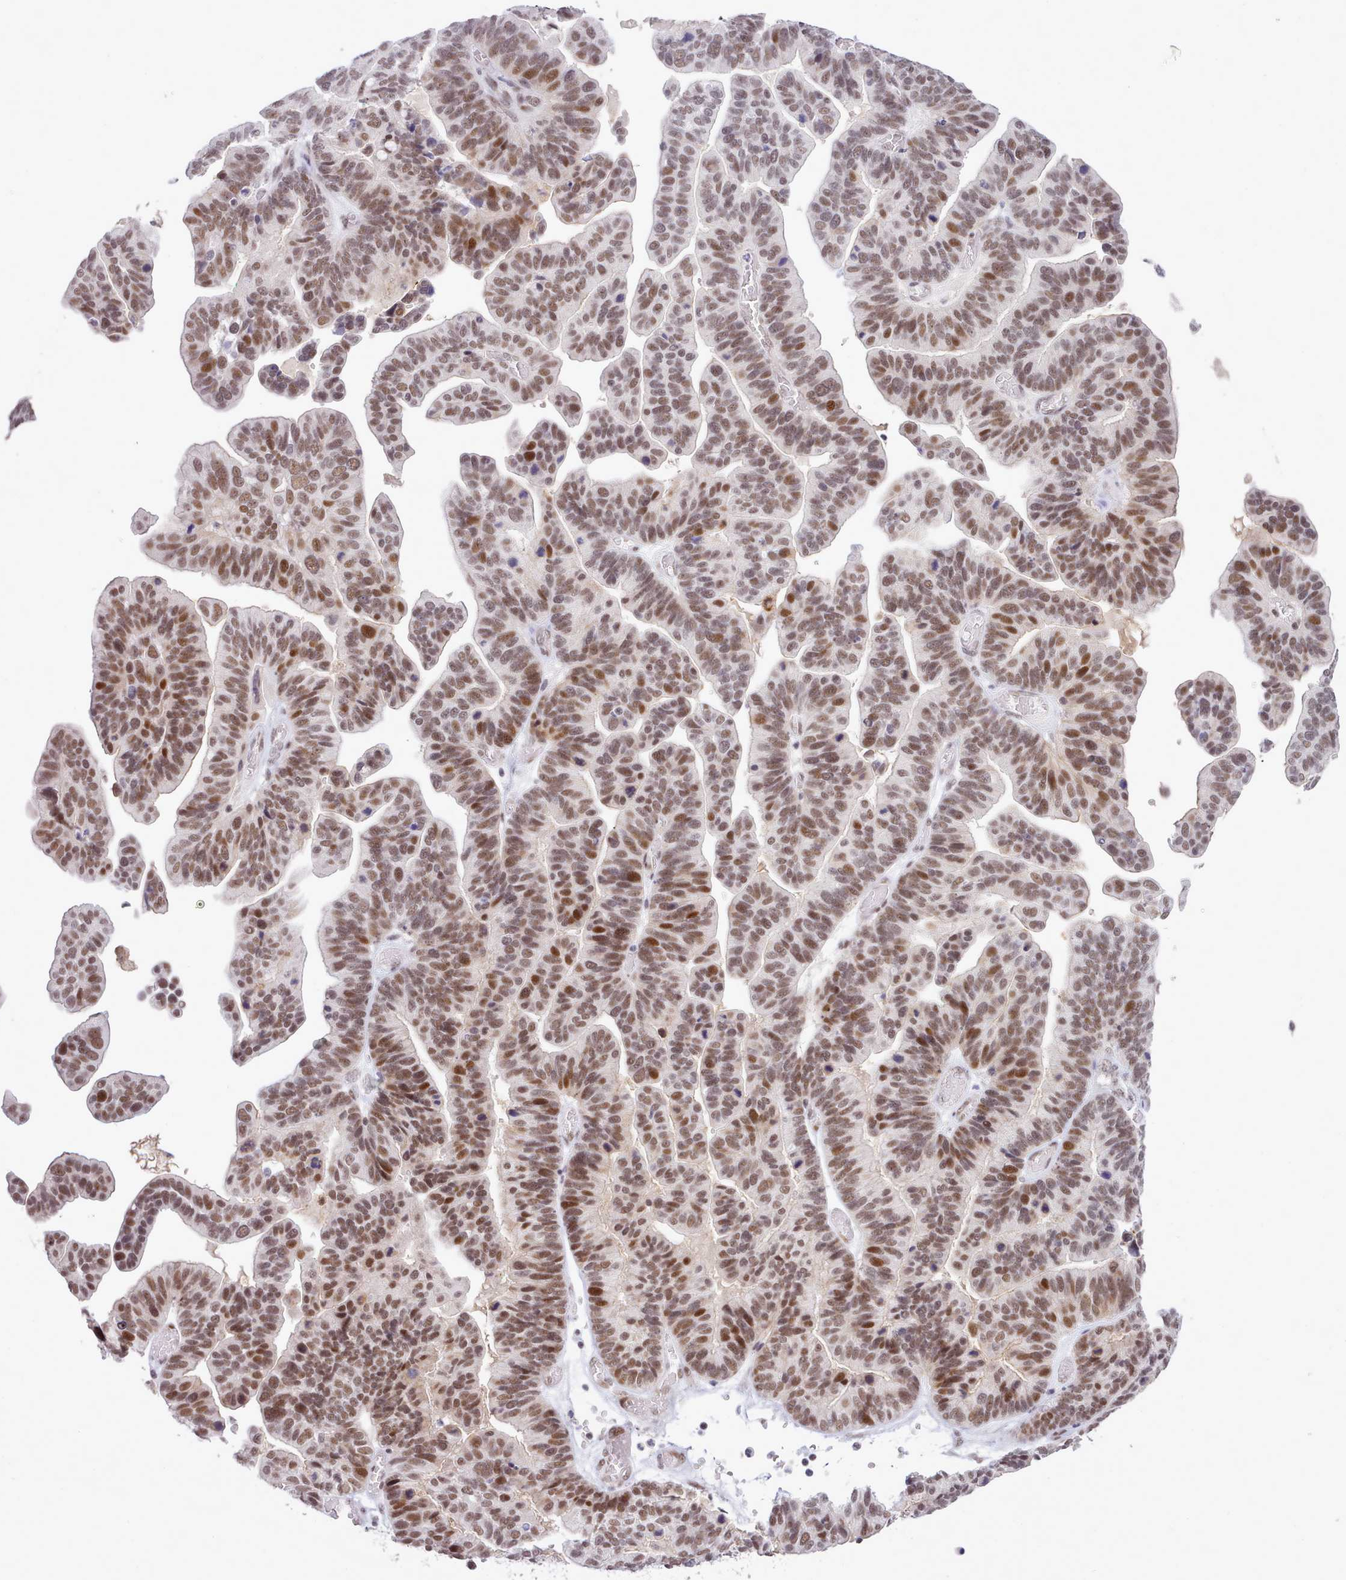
{"staining": {"intensity": "moderate", "quantity": ">75%", "location": "nuclear"}, "tissue": "ovarian cancer", "cell_type": "Tumor cells", "image_type": "cancer", "snomed": [{"axis": "morphology", "description": "Cystadenocarcinoma, serous, NOS"}, {"axis": "topography", "description": "Ovary"}], "caption": "Protein expression analysis of human ovarian cancer reveals moderate nuclear staining in about >75% of tumor cells. (IHC, brightfield microscopy, high magnification).", "gene": "RFX1", "patient": {"sex": "female", "age": 56}}